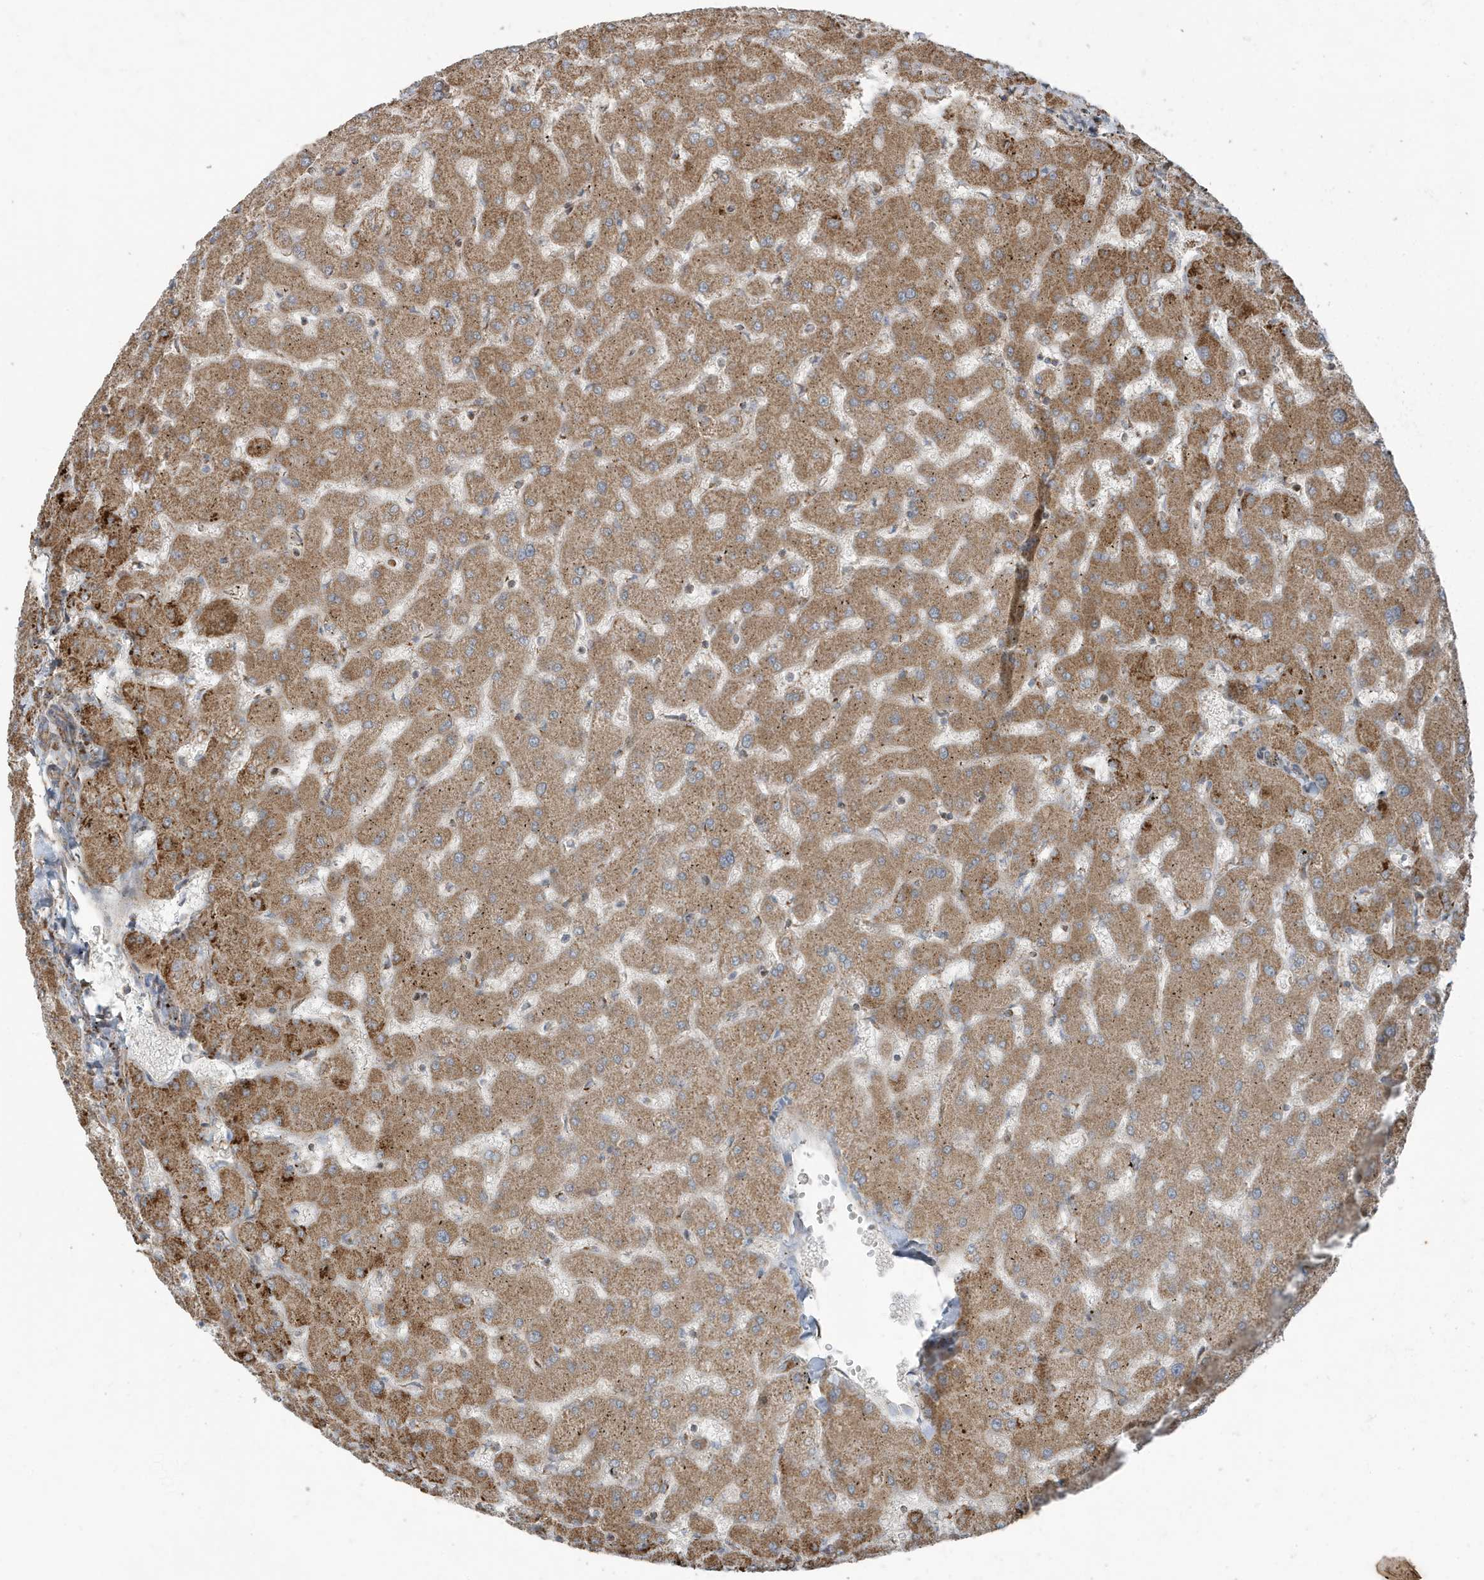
{"staining": {"intensity": "moderate", "quantity": ">75%", "location": "cytoplasmic/membranous"}, "tissue": "liver", "cell_type": "Cholangiocytes", "image_type": "normal", "snomed": [{"axis": "morphology", "description": "Normal tissue, NOS"}, {"axis": "topography", "description": "Liver"}], "caption": "Protein analysis of normal liver exhibits moderate cytoplasmic/membranous staining in approximately >75% of cholangiocytes. (brown staining indicates protein expression, while blue staining denotes nuclei).", "gene": "GOLGA4", "patient": {"sex": "female", "age": 63}}